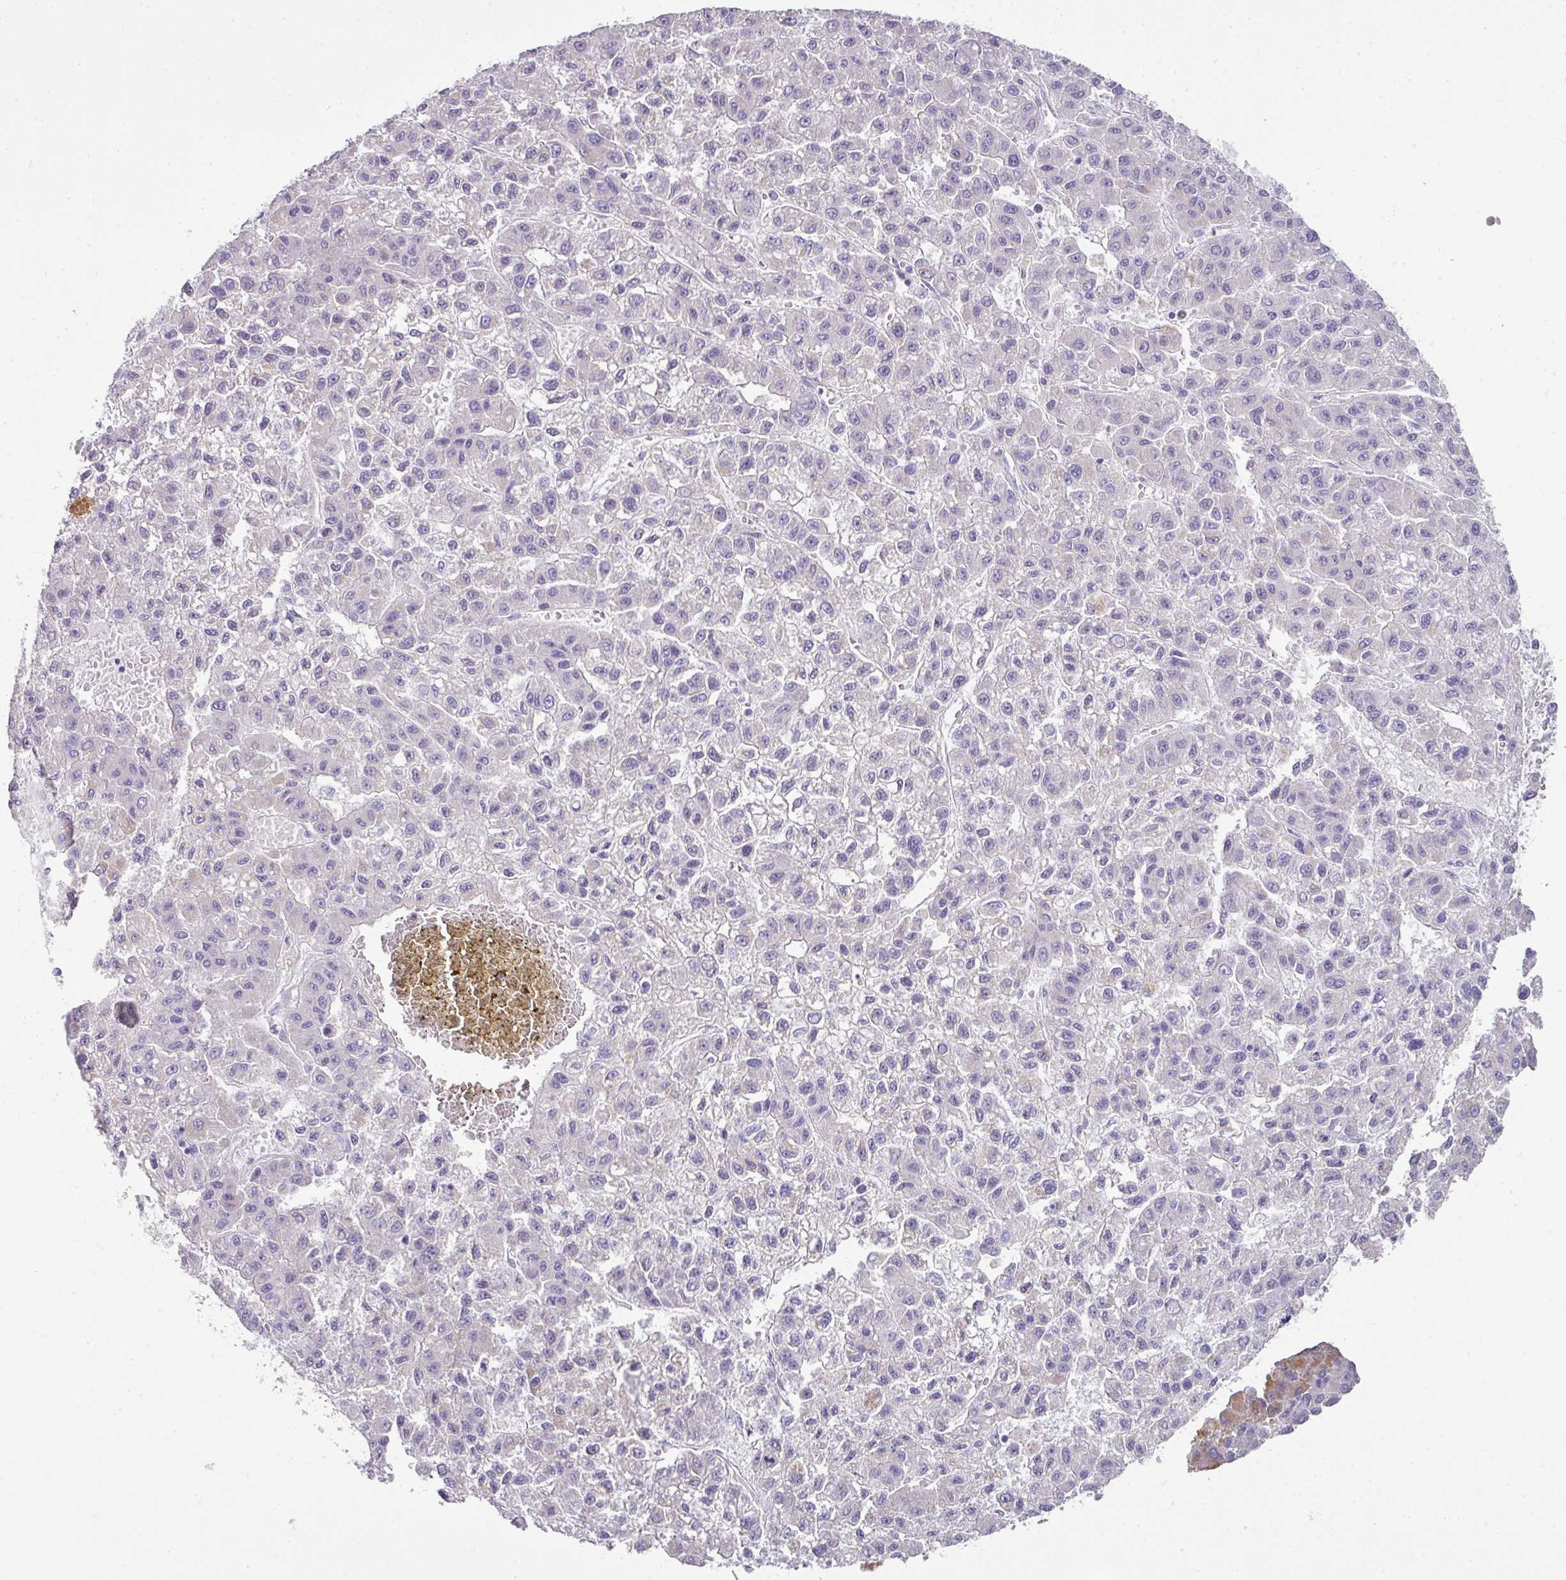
{"staining": {"intensity": "negative", "quantity": "none", "location": "none"}, "tissue": "liver cancer", "cell_type": "Tumor cells", "image_type": "cancer", "snomed": [{"axis": "morphology", "description": "Carcinoma, Hepatocellular, NOS"}, {"axis": "topography", "description": "Liver"}], "caption": "High power microscopy histopathology image of an IHC photomicrograph of liver cancer, revealing no significant staining in tumor cells.", "gene": "BCL11A", "patient": {"sex": "male", "age": 70}}